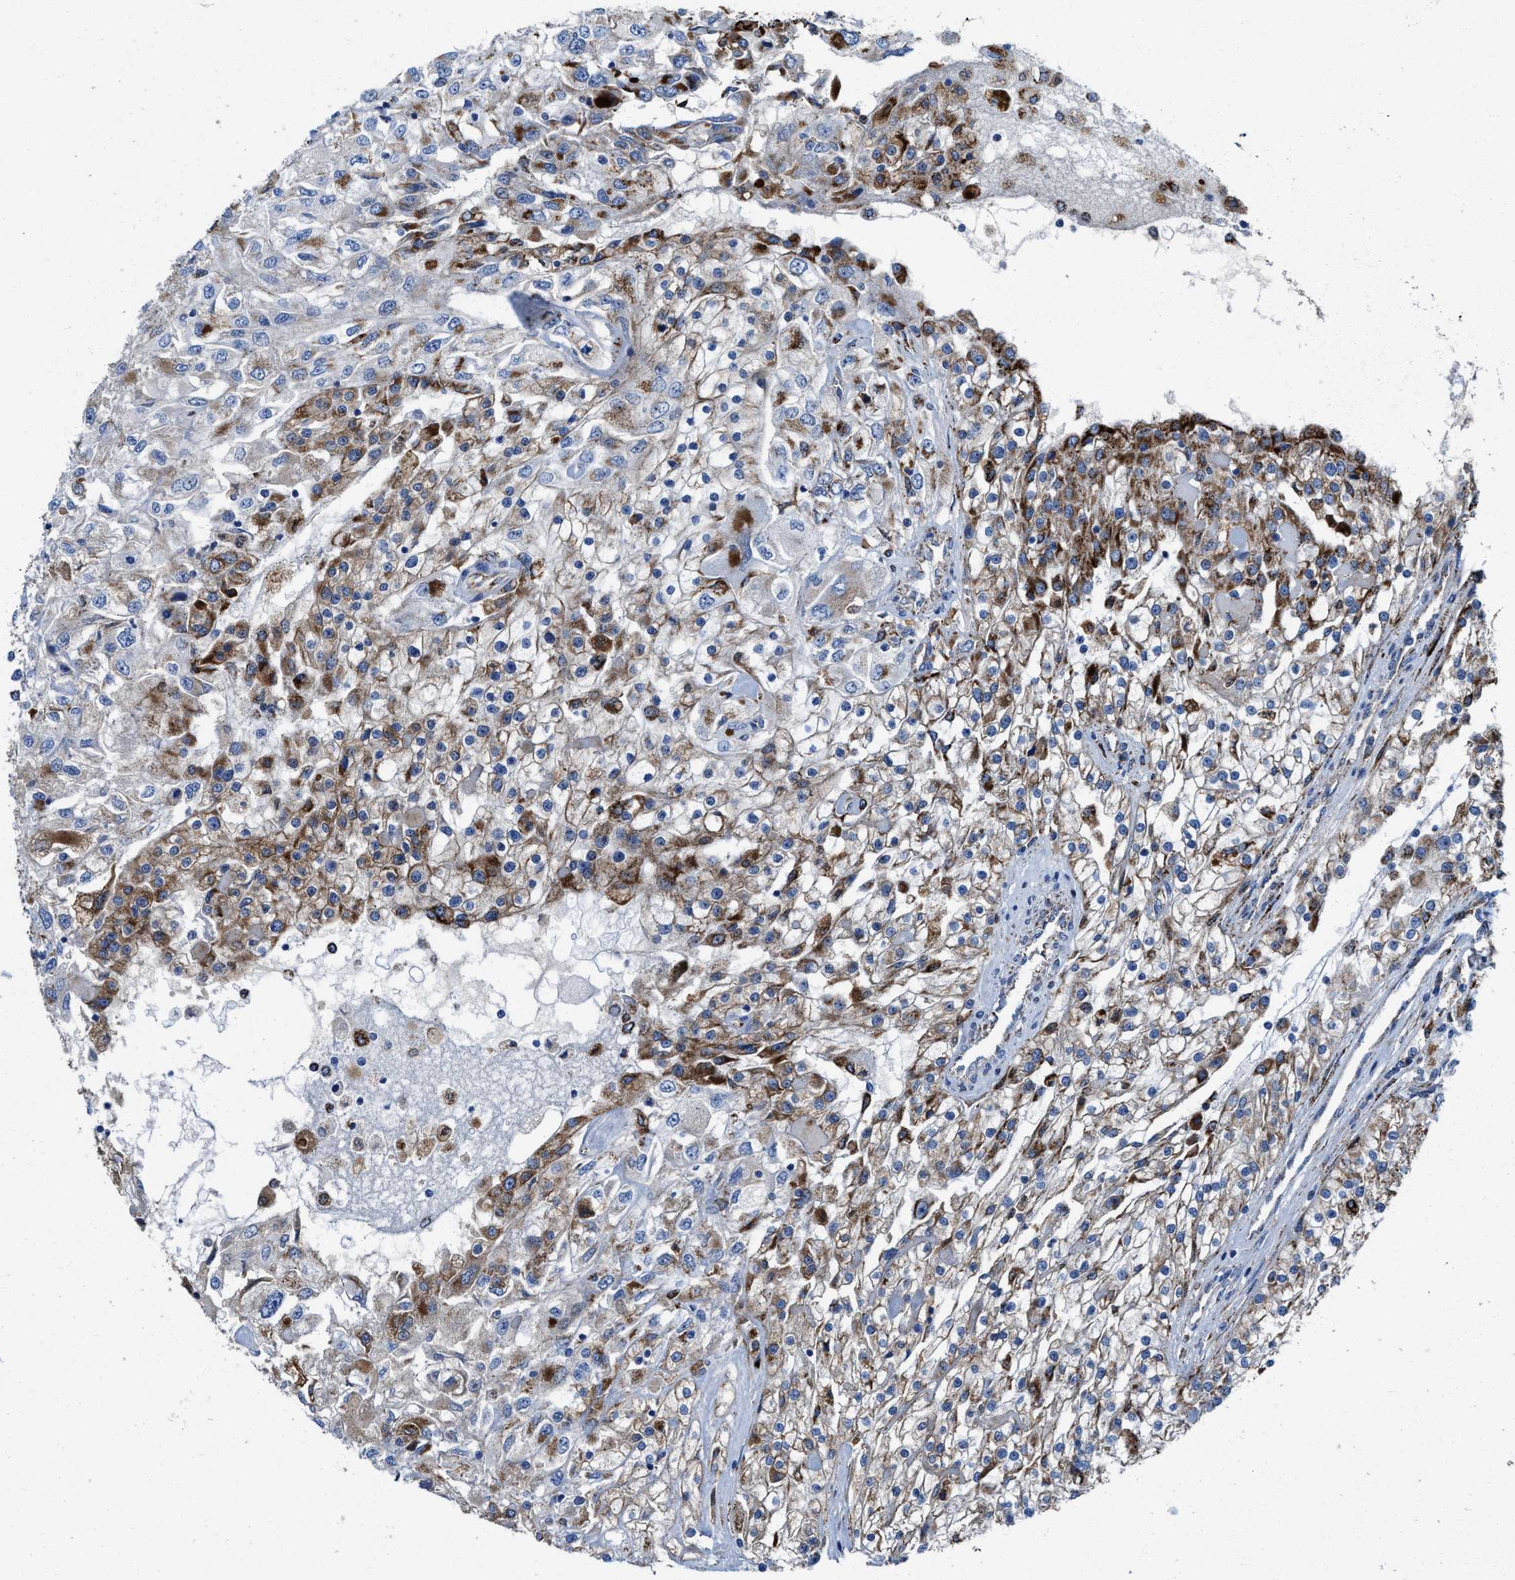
{"staining": {"intensity": "strong", "quantity": "25%-75%", "location": "cytoplasmic/membranous"}, "tissue": "renal cancer", "cell_type": "Tumor cells", "image_type": "cancer", "snomed": [{"axis": "morphology", "description": "Adenocarcinoma, NOS"}, {"axis": "topography", "description": "Kidney"}], "caption": "Immunohistochemical staining of human adenocarcinoma (renal) reveals strong cytoplasmic/membranous protein positivity in about 25%-75% of tumor cells. Using DAB (3,3'-diaminobenzidine) (brown) and hematoxylin (blue) stains, captured at high magnification using brightfield microscopy.", "gene": "ALDH1B1", "patient": {"sex": "female", "age": 52}}